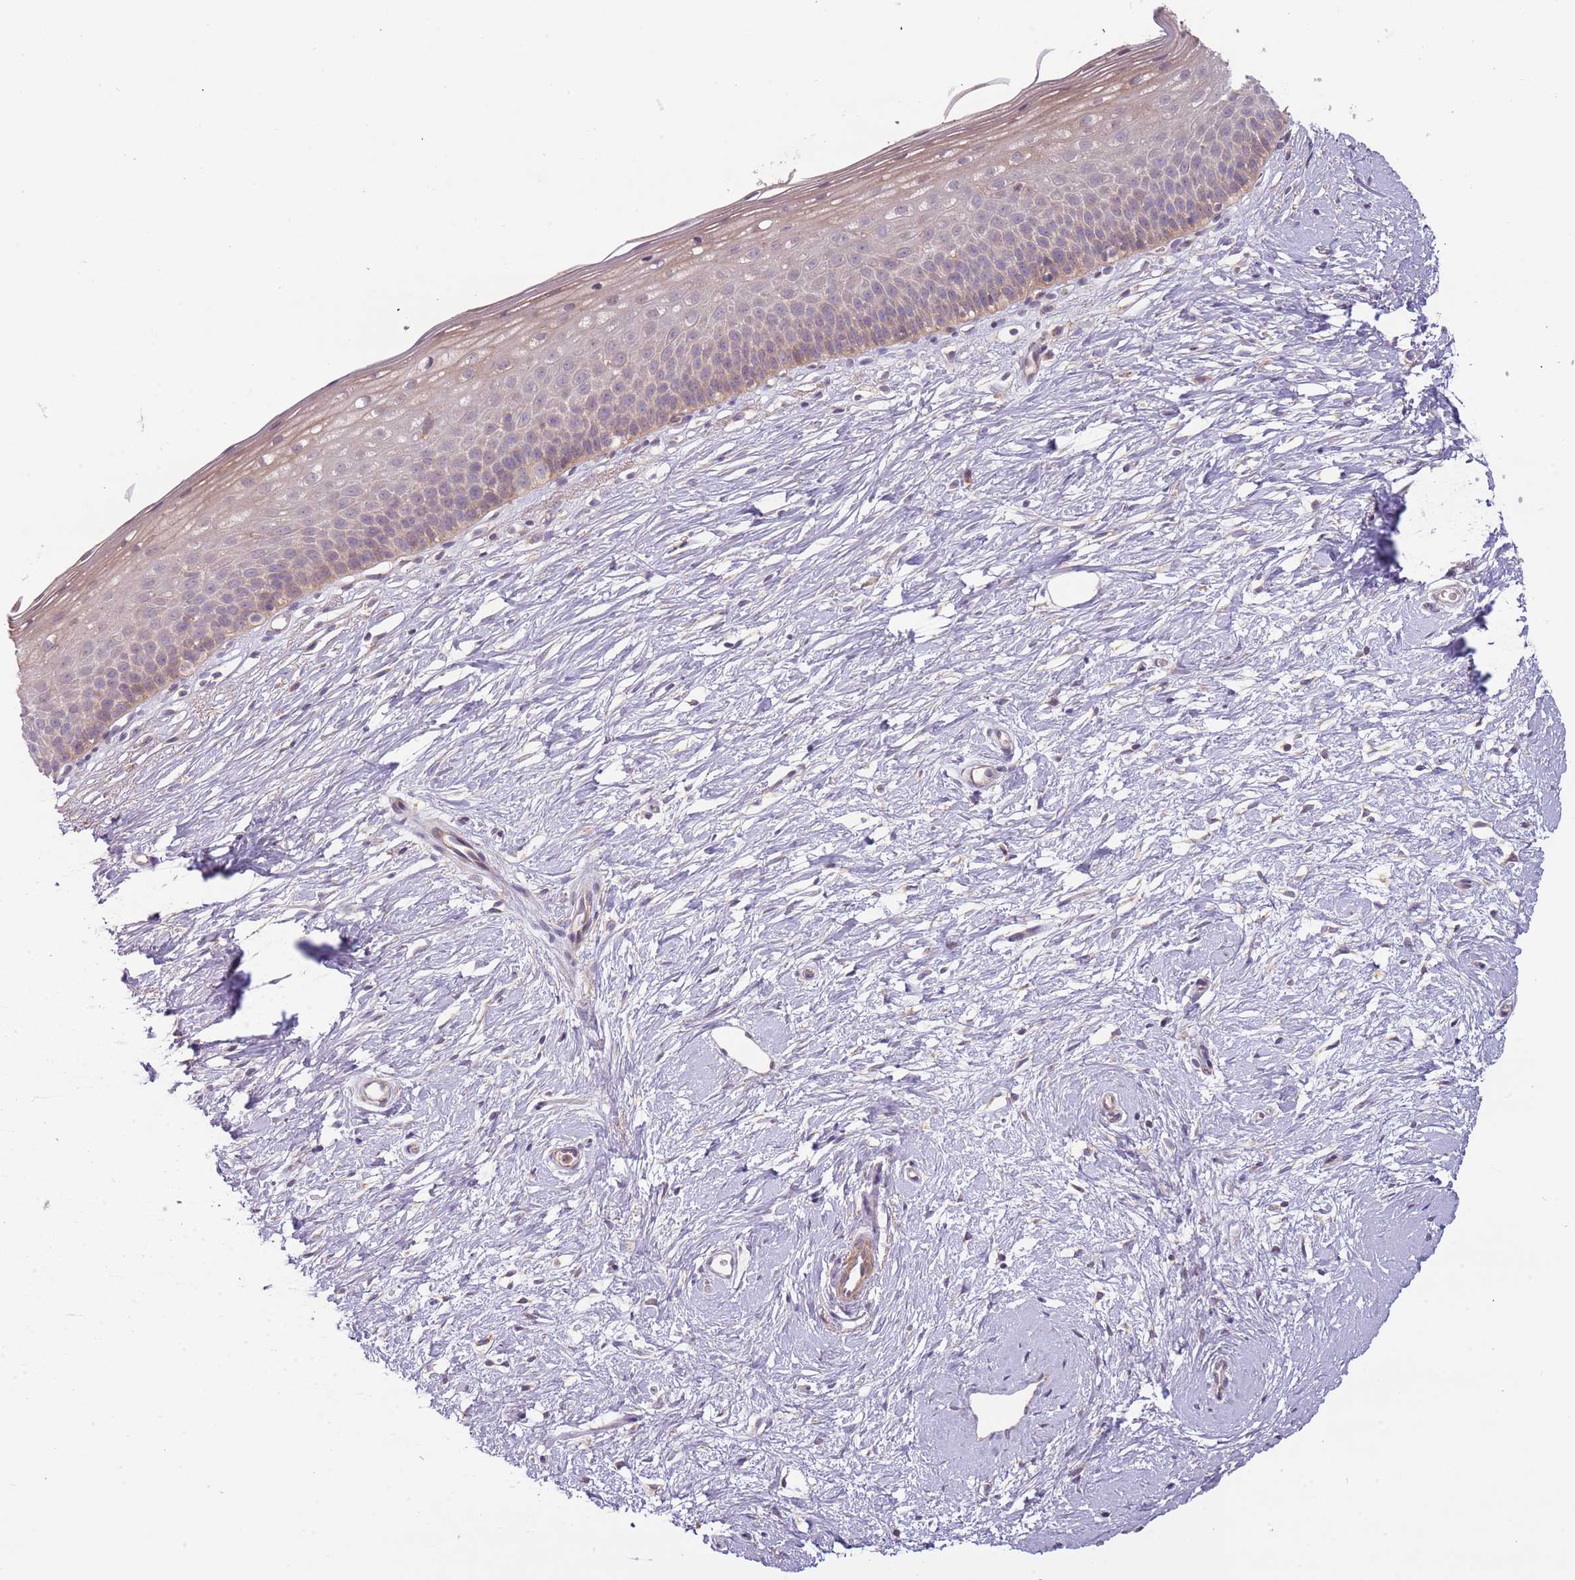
{"staining": {"intensity": "weak", "quantity": "25%-75%", "location": "cytoplasmic/membranous"}, "tissue": "cervix", "cell_type": "Glandular cells", "image_type": "normal", "snomed": [{"axis": "morphology", "description": "Normal tissue, NOS"}, {"axis": "topography", "description": "Cervix"}], "caption": "Cervix stained with a brown dye reveals weak cytoplasmic/membranous positive positivity in about 25%-75% of glandular cells.", "gene": "DTD2", "patient": {"sex": "female", "age": 57}}